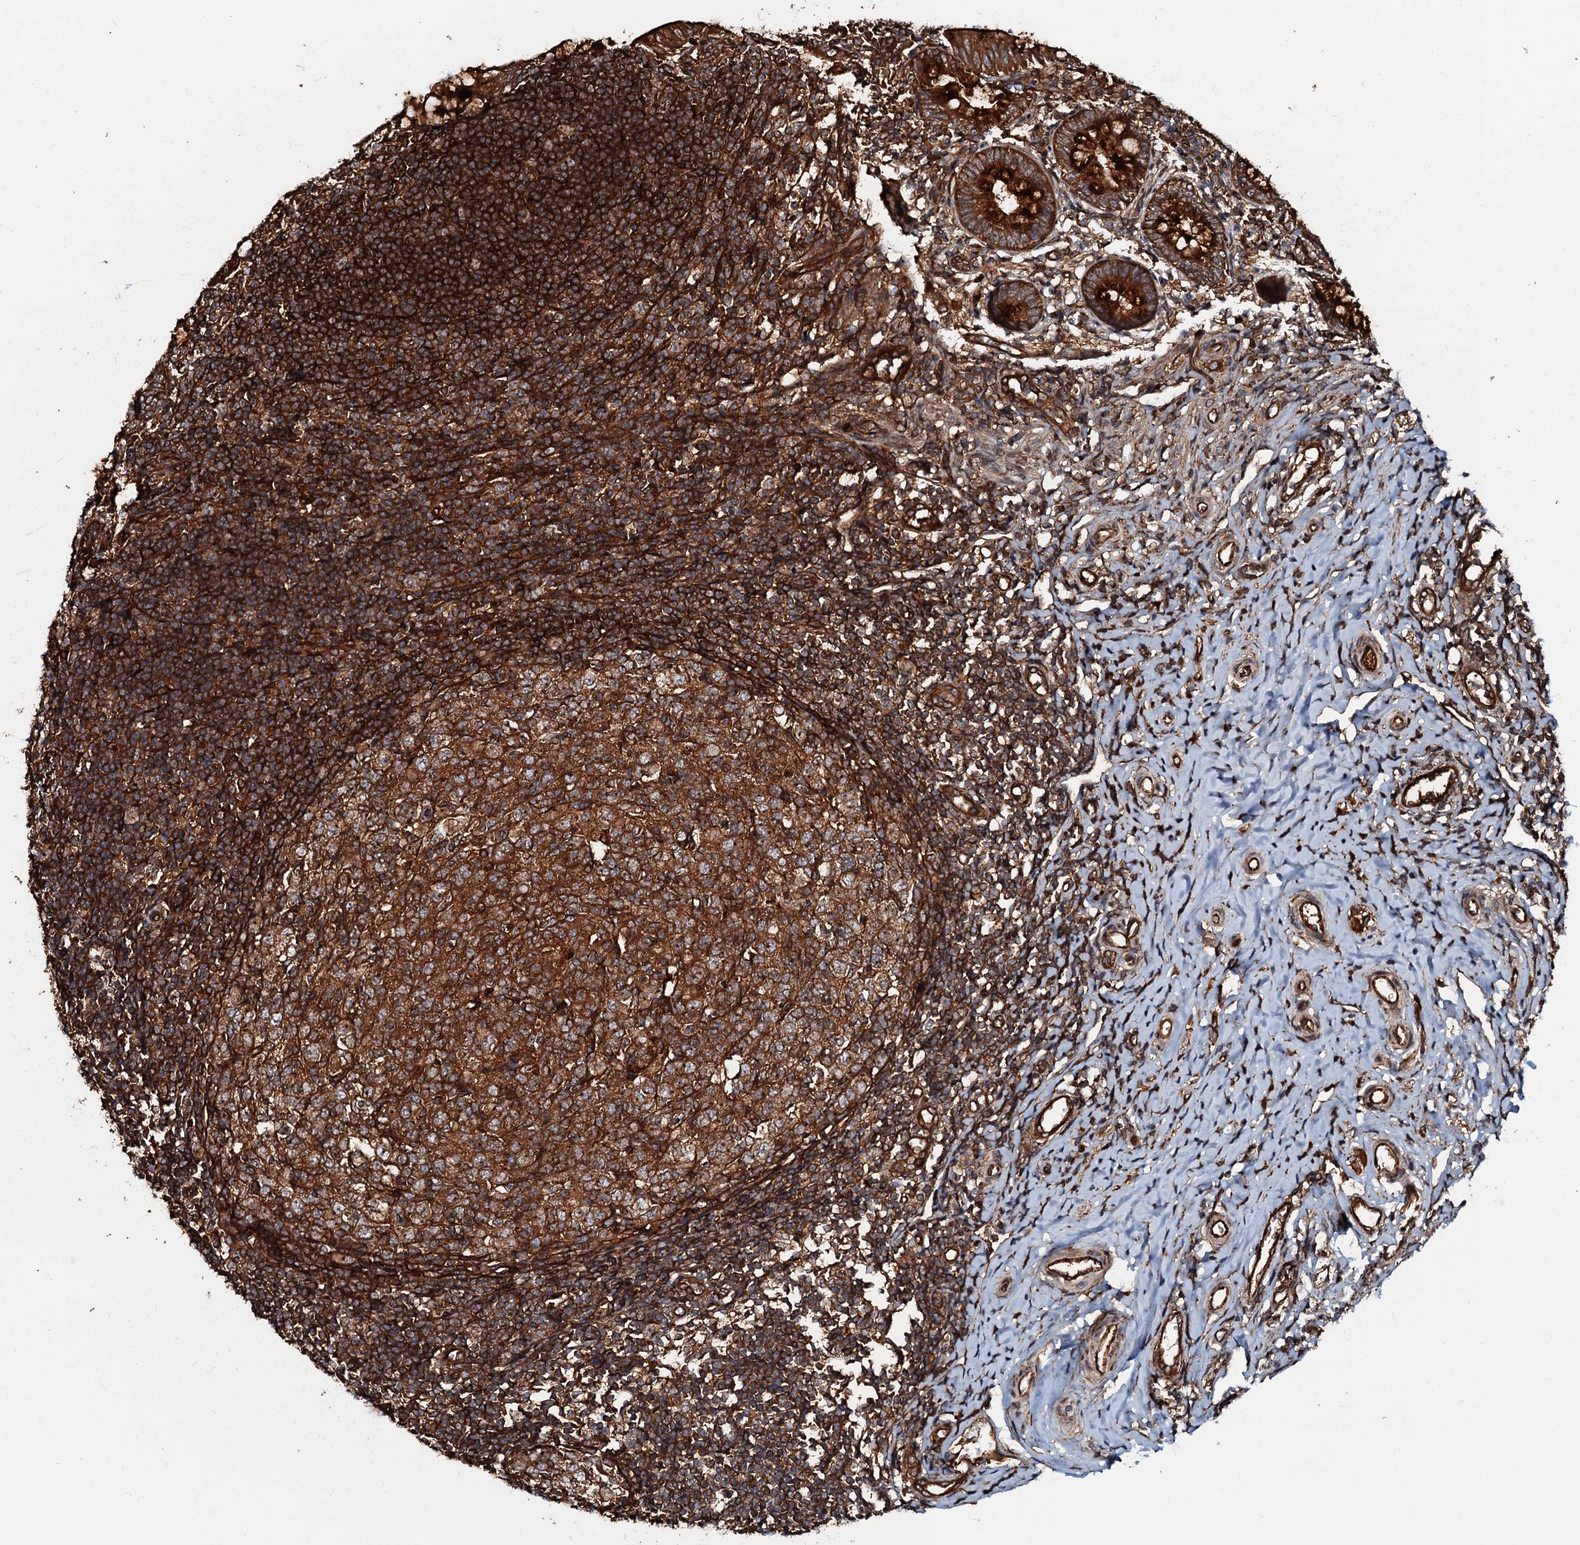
{"staining": {"intensity": "strong", "quantity": ">75%", "location": "cytoplasmic/membranous"}, "tissue": "appendix", "cell_type": "Glandular cells", "image_type": "normal", "snomed": [{"axis": "morphology", "description": "Normal tissue, NOS"}, {"axis": "topography", "description": "Appendix"}], "caption": "Appendix stained with immunohistochemistry (IHC) displays strong cytoplasmic/membranous staining in approximately >75% of glandular cells.", "gene": "BLOC1S6", "patient": {"sex": "male", "age": 14}}